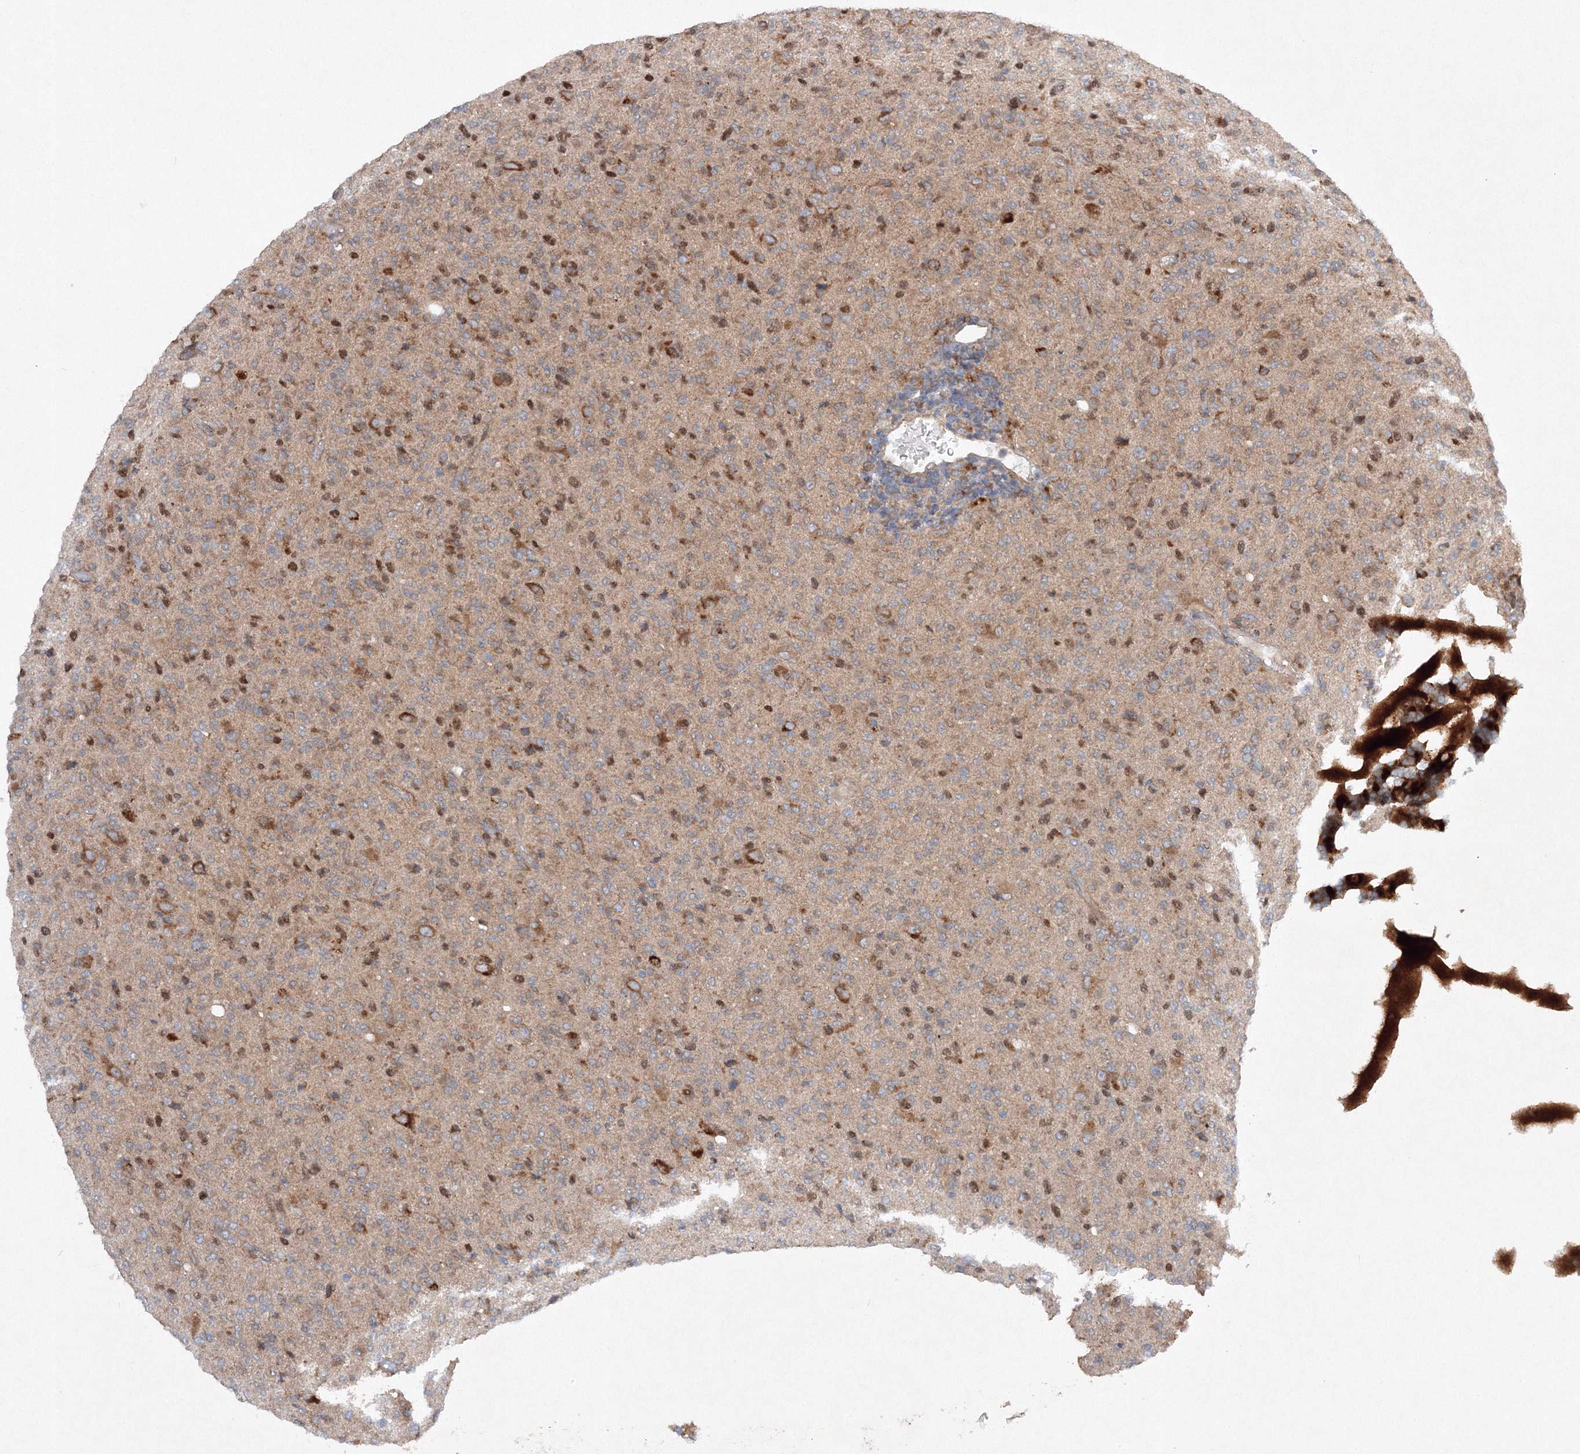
{"staining": {"intensity": "moderate", "quantity": "25%-75%", "location": "cytoplasmic/membranous"}, "tissue": "glioma", "cell_type": "Tumor cells", "image_type": "cancer", "snomed": [{"axis": "morphology", "description": "Glioma, malignant, High grade"}, {"axis": "topography", "description": "Brain"}], "caption": "Malignant glioma (high-grade) stained with IHC reveals moderate cytoplasmic/membranous positivity in about 25%-75% of tumor cells.", "gene": "SLC36A1", "patient": {"sex": "female", "age": 57}}